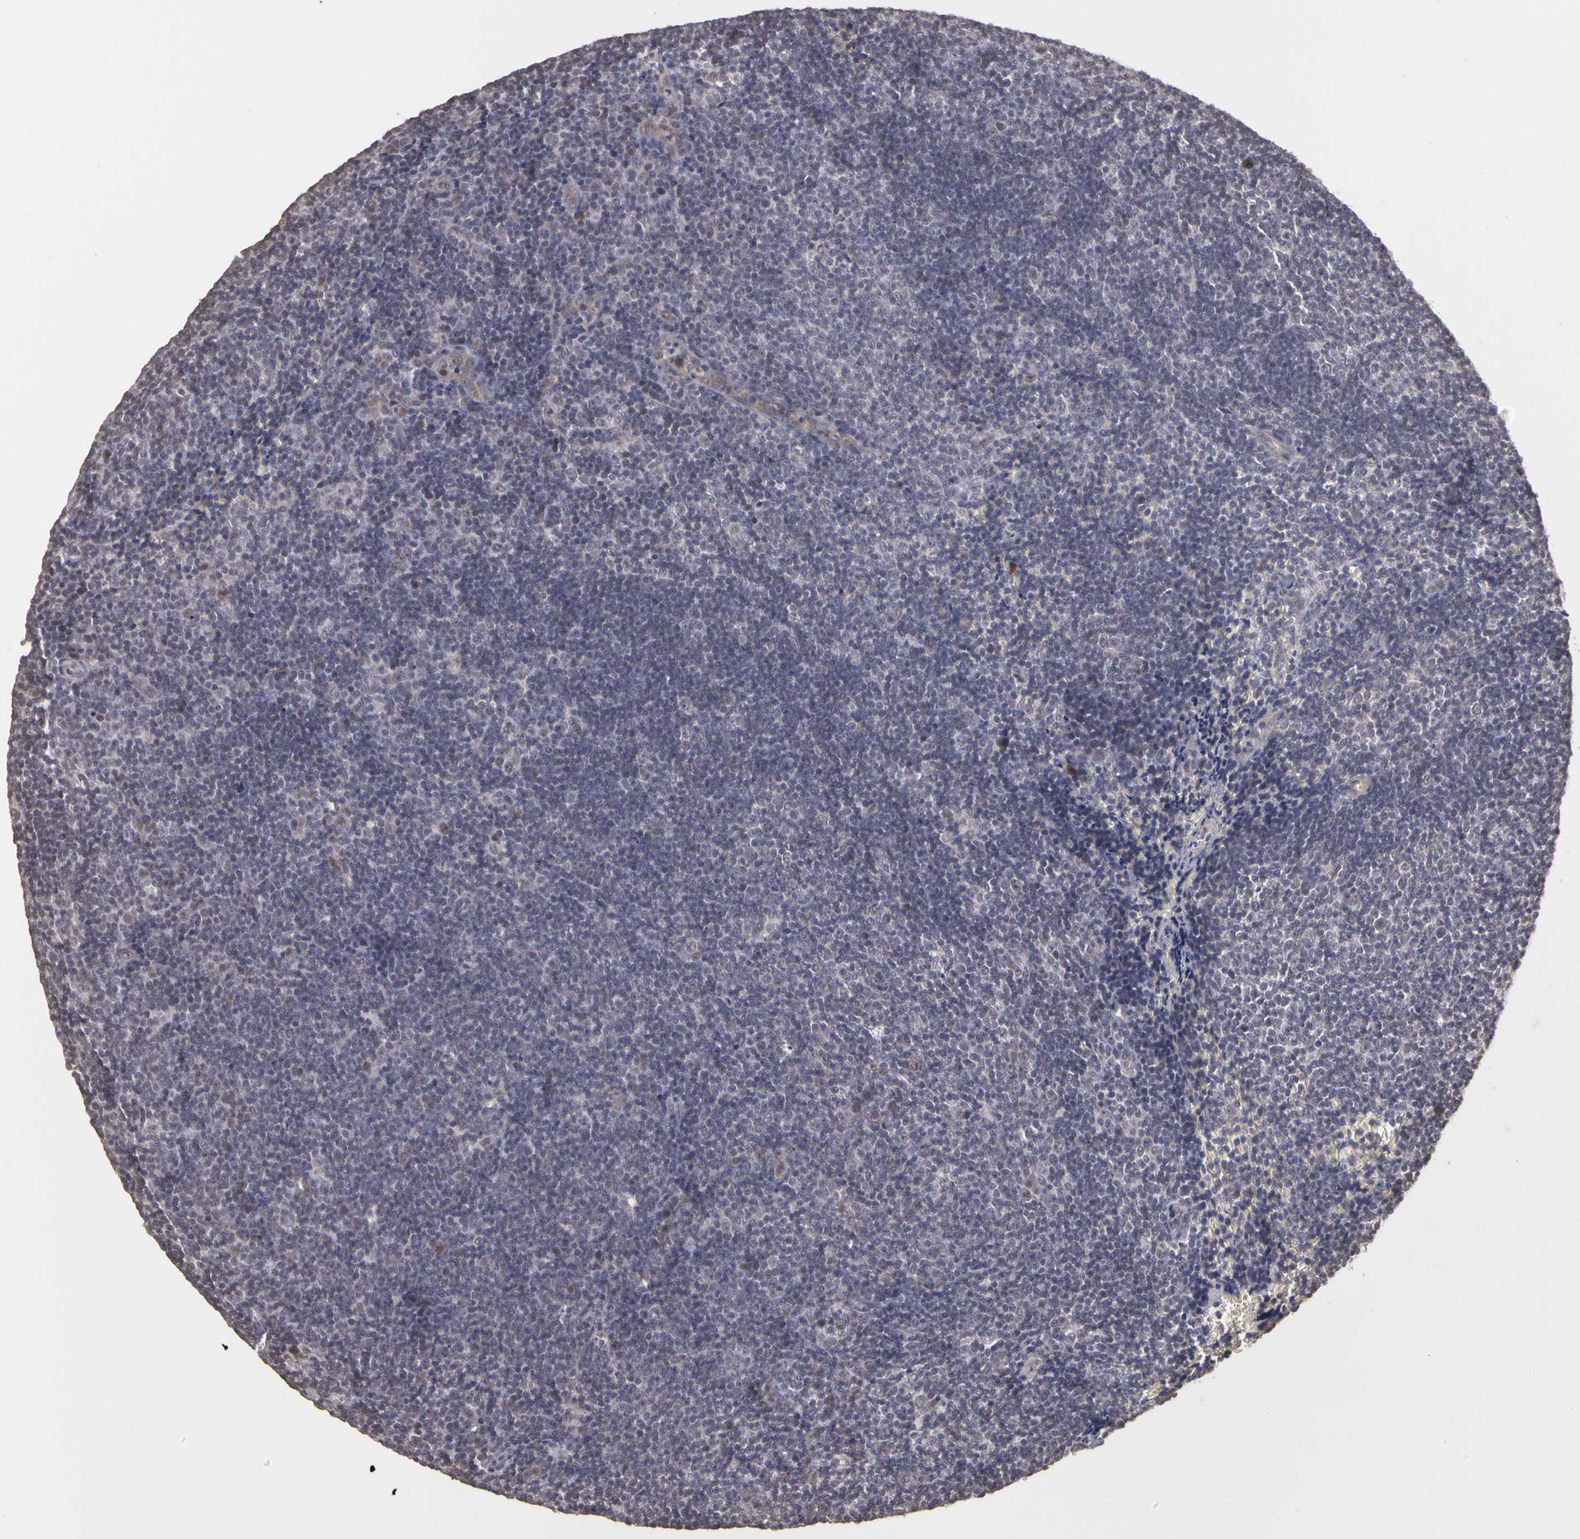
{"staining": {"intensity": "negative", "quantity": "none", "location": "none"}, "tissue": "lymphoma", "cell_type": "Tumor cells", "image_type": "cancer", "snomed": [{"axis": "morphology", "description": "Malignant lymphoma, non-Hodgkin's type, Low grade"}, {"axis": "topography", "description": "Lymph node"}], "caption": "Tumor cells show no significant protein staining in malignant lymphoma, non-Hodgkin's type (low-grade). The staining is performed using DAB (3,3'-diaminobenzidine) brown chromogen with nuclei counter-stained in using hematoxylin.", "gene": "FRMD7", "patient": {"sex": "male", "age": 49}}